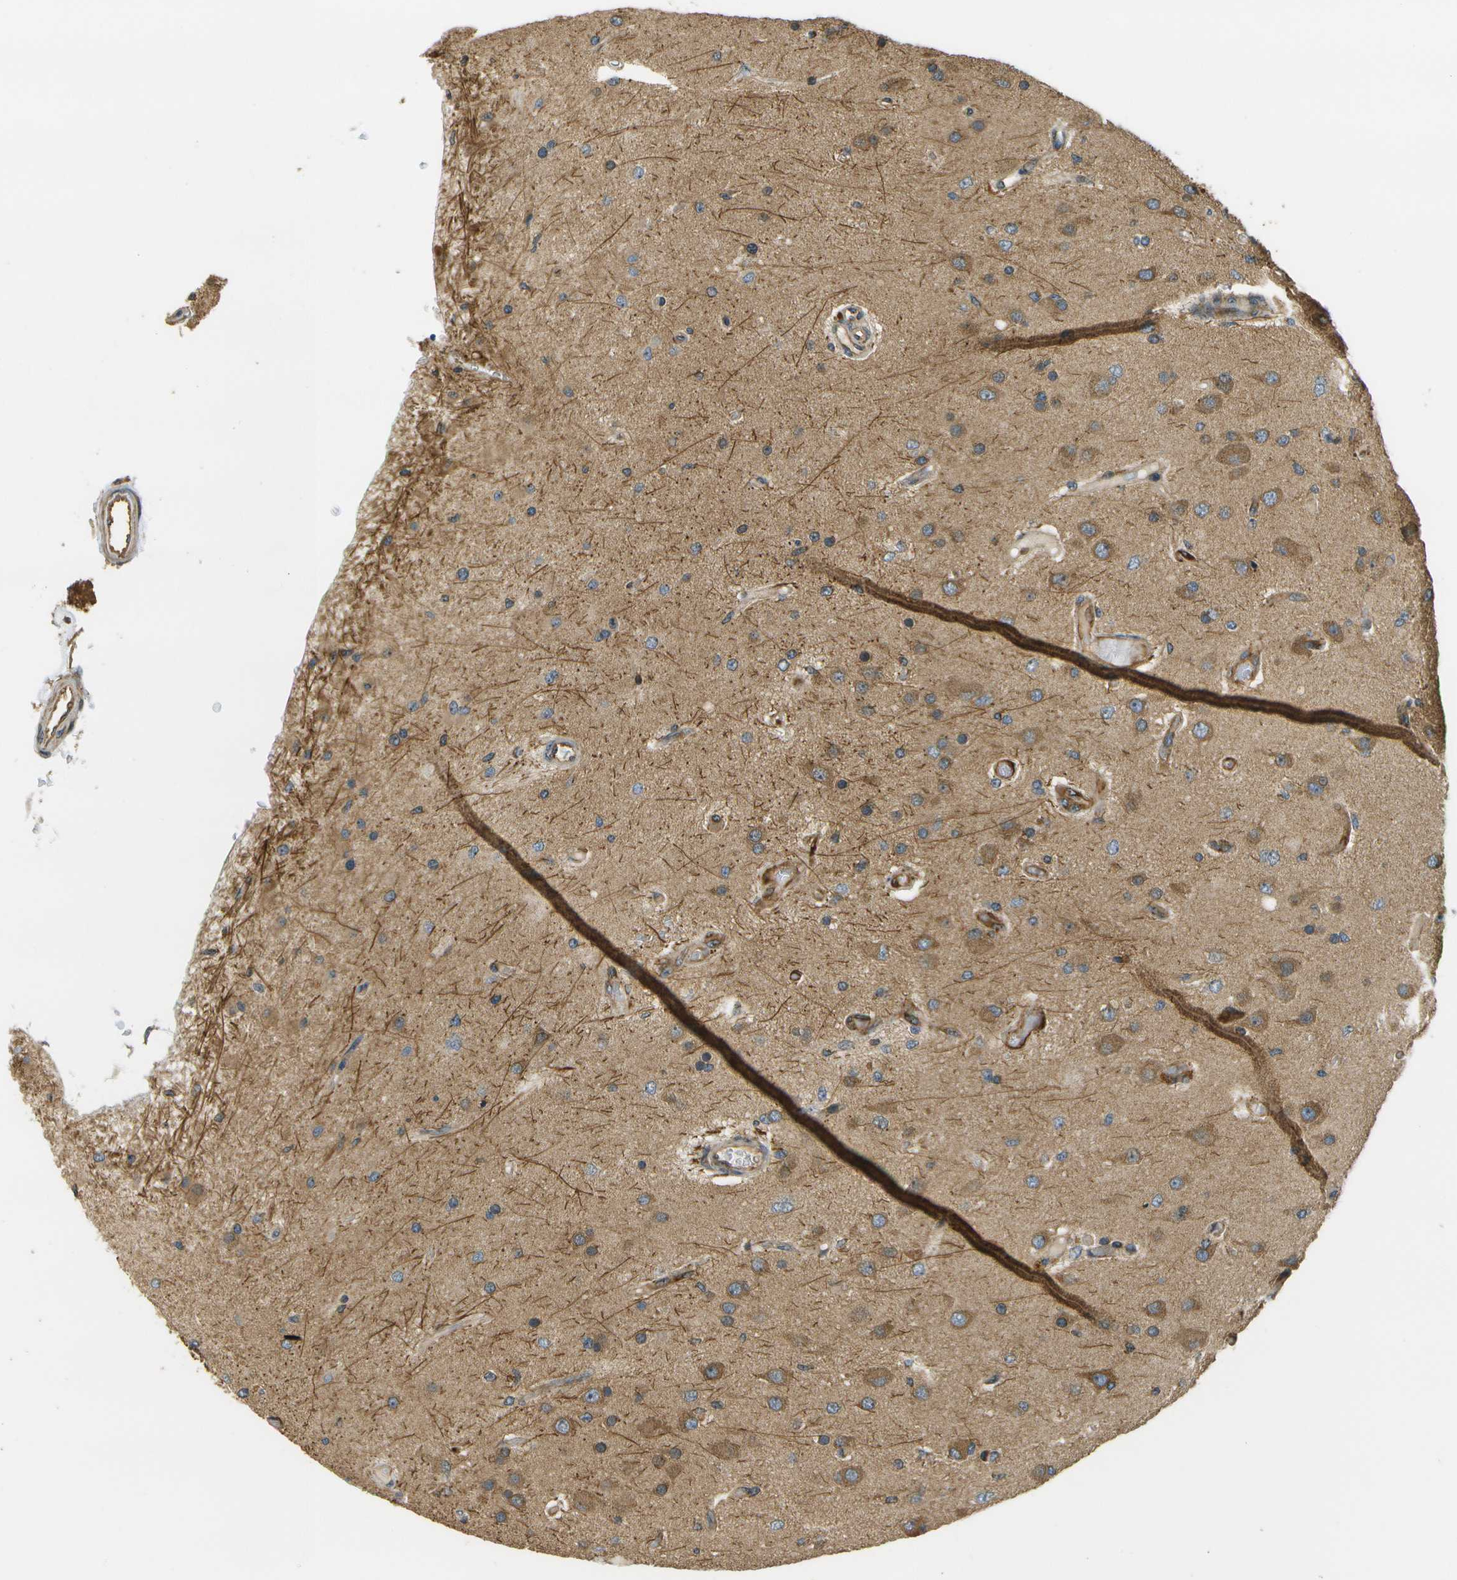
{"staining": {"intensity": "moderate", "quantity": "25%-75%", "location": "cytoplasmic/membranous"}, "tissue": "glioma", "cell_type": "Tumor cells", "image_type": "cancer", "snomed": [{"axis": "morphology", "description": "Normal tissue, NOS"}, {"axis": "morphology", "description": "Glioma, malignant, High grade"}, {"axis": "topography", "description": "Cerebral cortex"}], "caption": "Protein expression analysis of human glioma reveals moderate cytoplasmic/membranous expression in about 25%-75% of tumor cells.", "gene": "LRP12", "patient": {"sex": "male", "age": 77}}